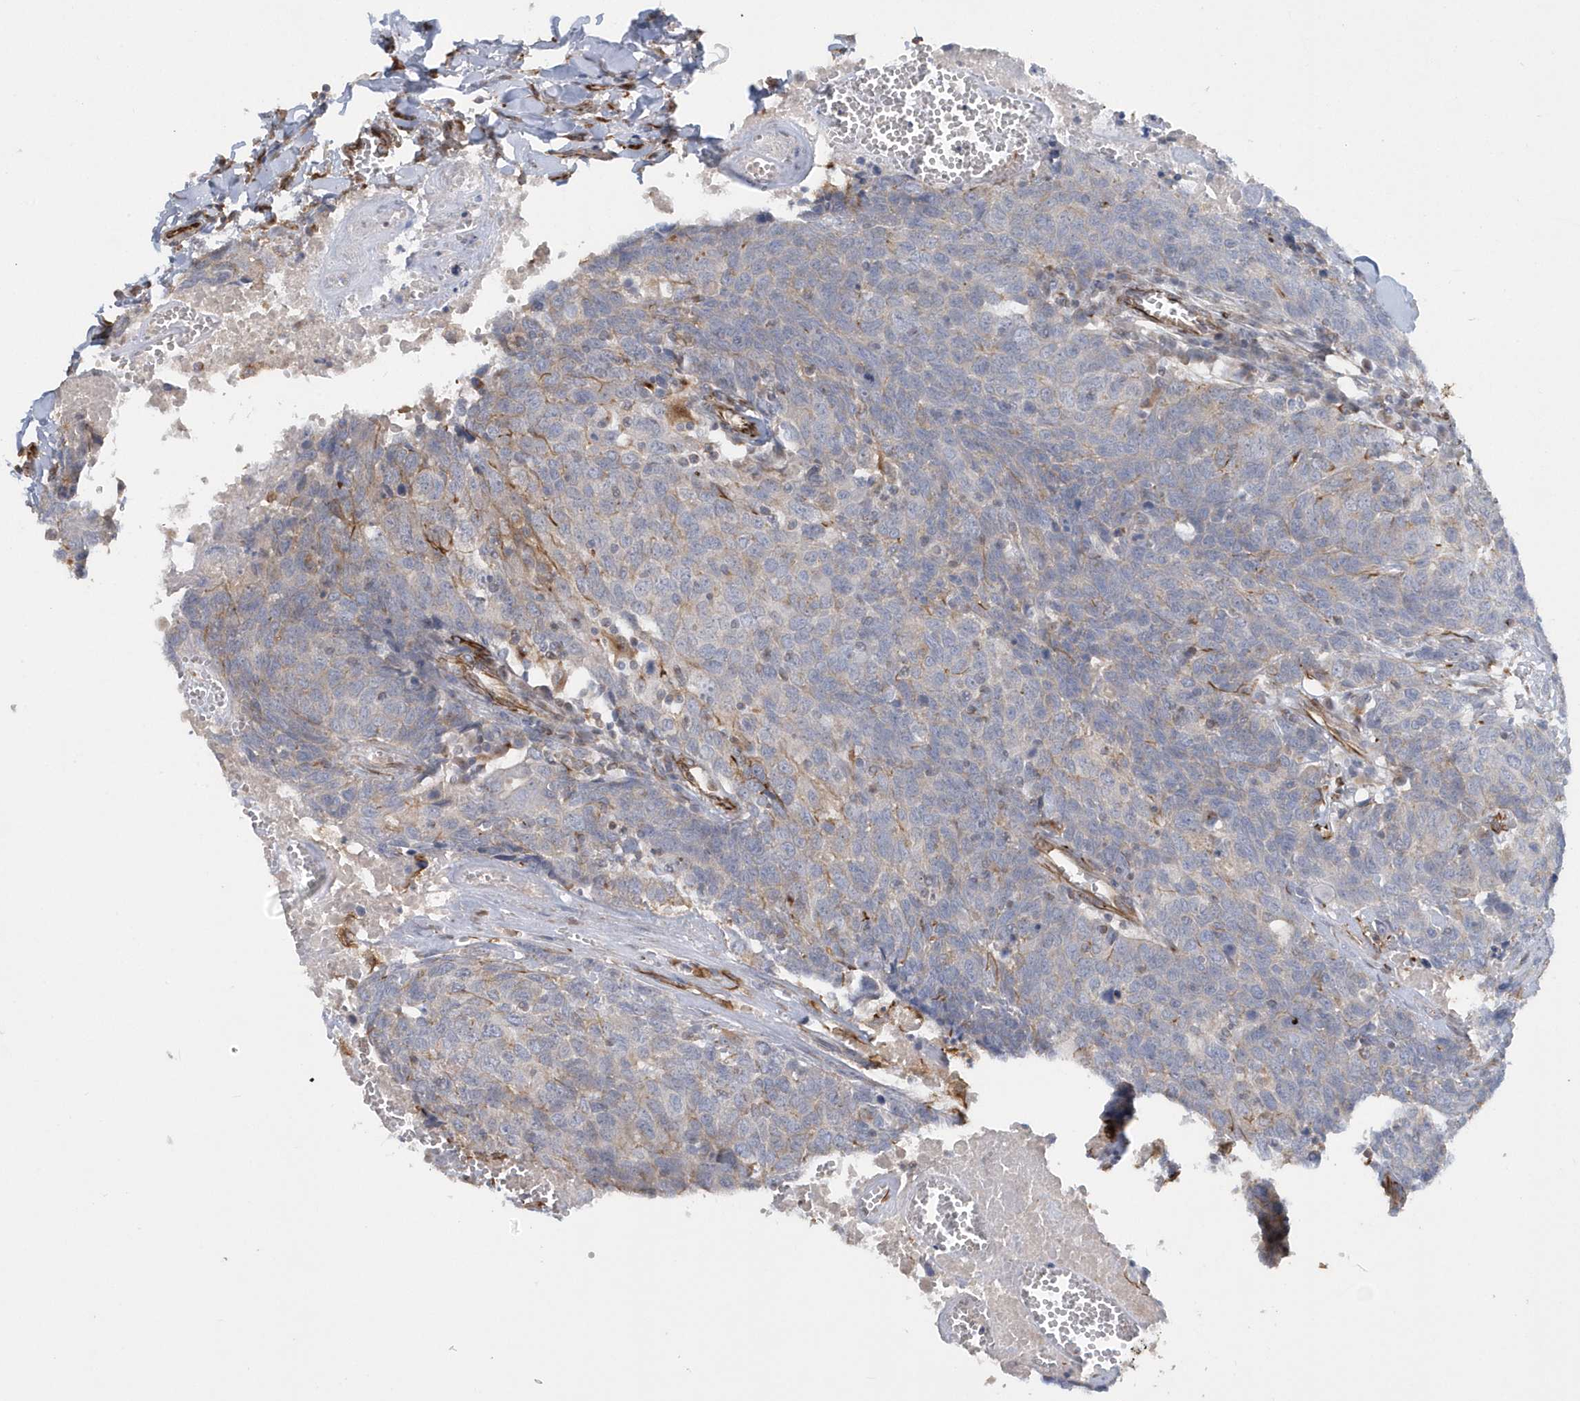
{"staining": {"intensity": "moderate", "quantity": "<25%", "location": "cytoplasmic/membranous"}, "tissue": "head and neck cancer", "cell_type": "Tumor cells", "image_type": "cancer", "snomed": [{"axis": "morphology", "description": "Squamous cell carcinoma, NOS"}, {"axis": "topography", "description": "Head-Neck"}], "caption": "This is an image of IHC staining of head and neck squamous cell carcinoma, which shows moderate staining in the cytoplasmic/membranous of tumor cells.", "gene": "RAB17", "patient": {"sex": "male", "age": 66}}